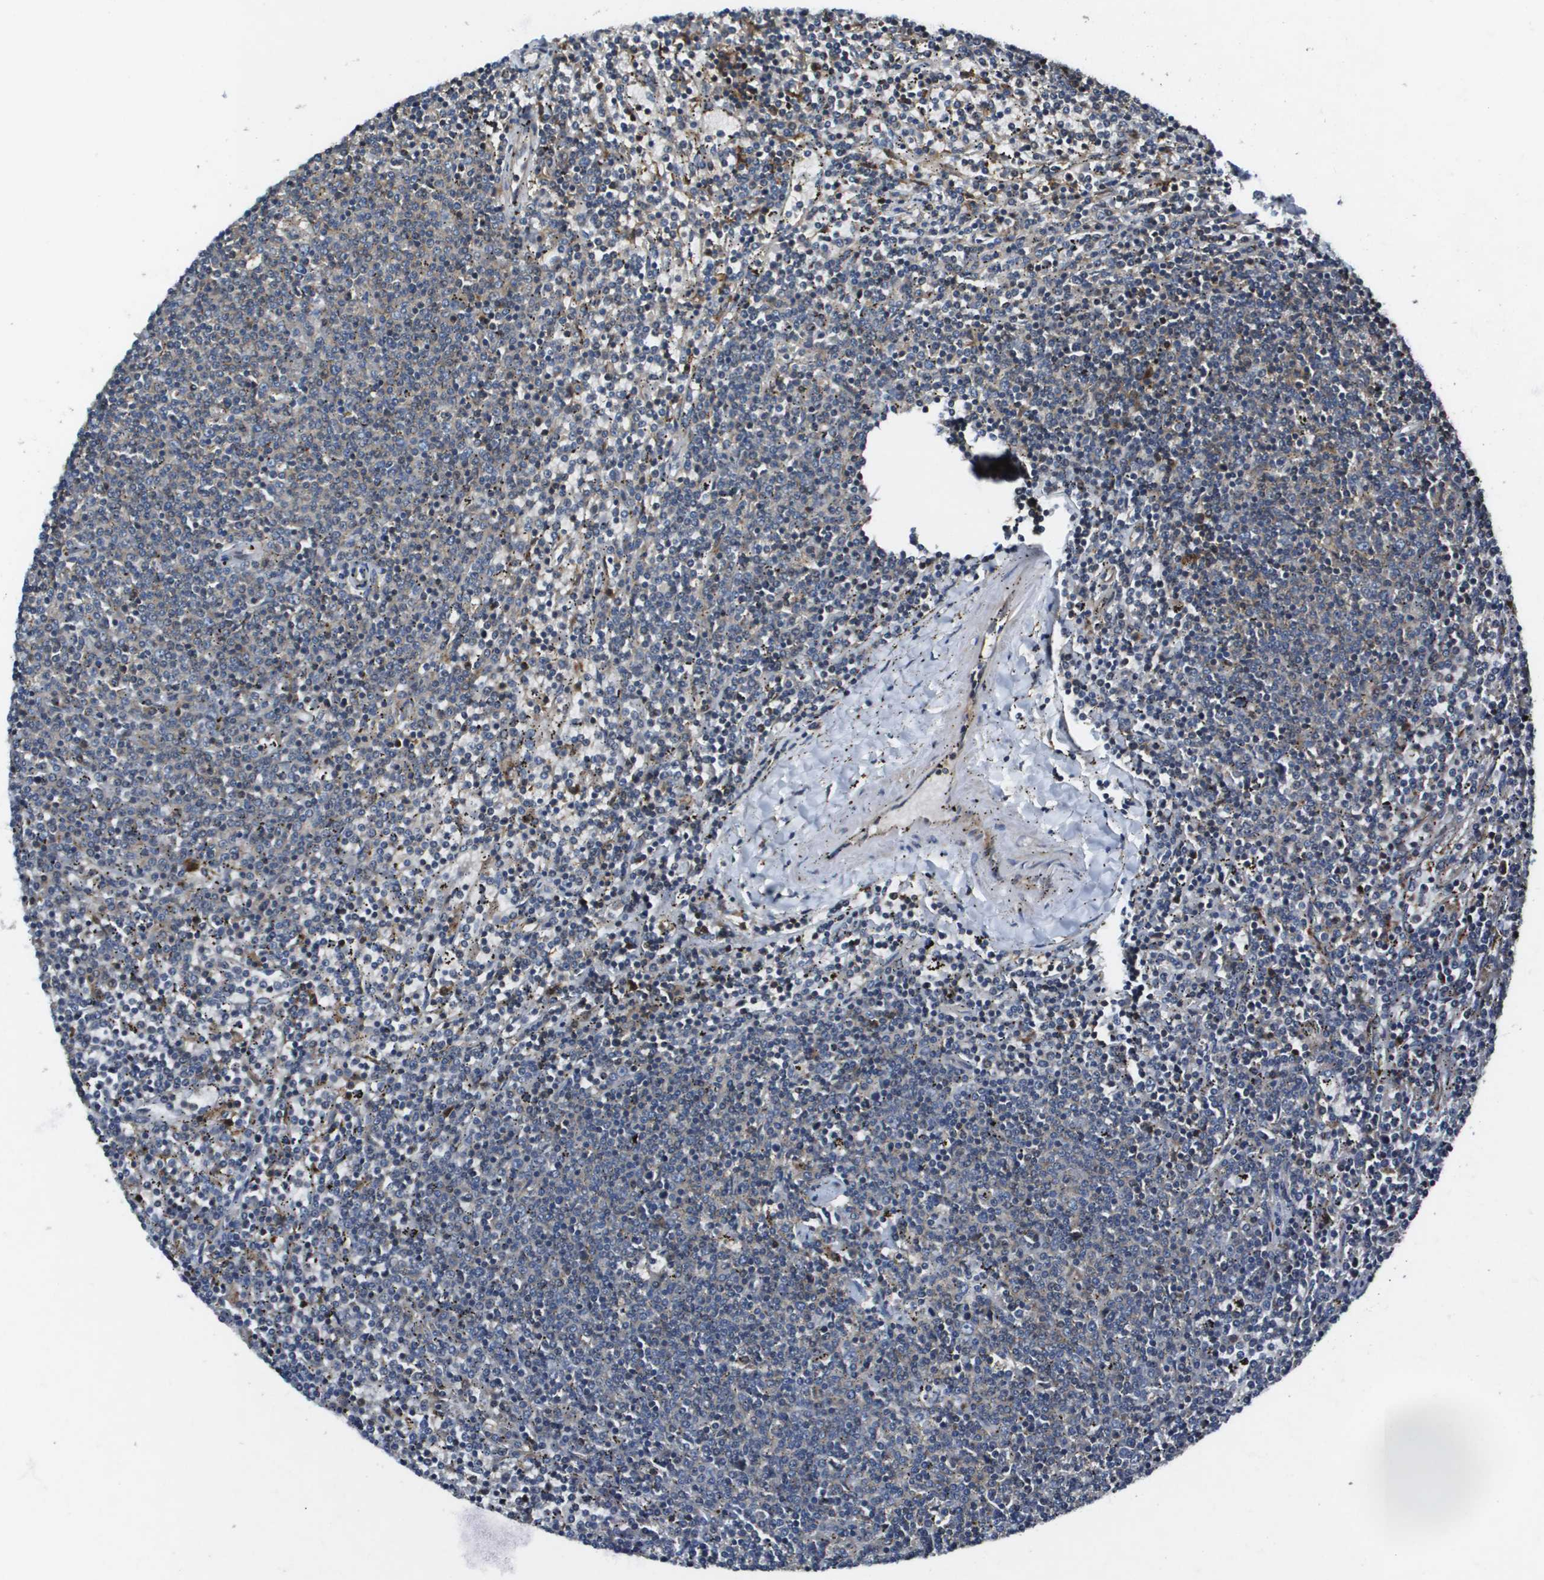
{"staining": {"intensity": "weak", "quantity": "<25%", "location": "cytoplasmic/membranous"}, "tissue": "lymphoma", "cell_type": "Tumor cells", "image_type": "cancer", "snomed": [{"axis": "morphology", "description": "Malignant lymphoma, non-Hodgkin's type, Low grade"}, {"axis": "topography", "description": "Spleen"}], "caption": "Immunohistochemical staining of malignant lymphoma, non-Hodgkin's type (low-grade) exhibits no significant expression in tumor cells. (DAB (3,3'-diaminobenzidine) immunohistochemistry (IHC), high magnification).", "gene": "SCN4B", "patient": {"sex": "female", "age": 50}}